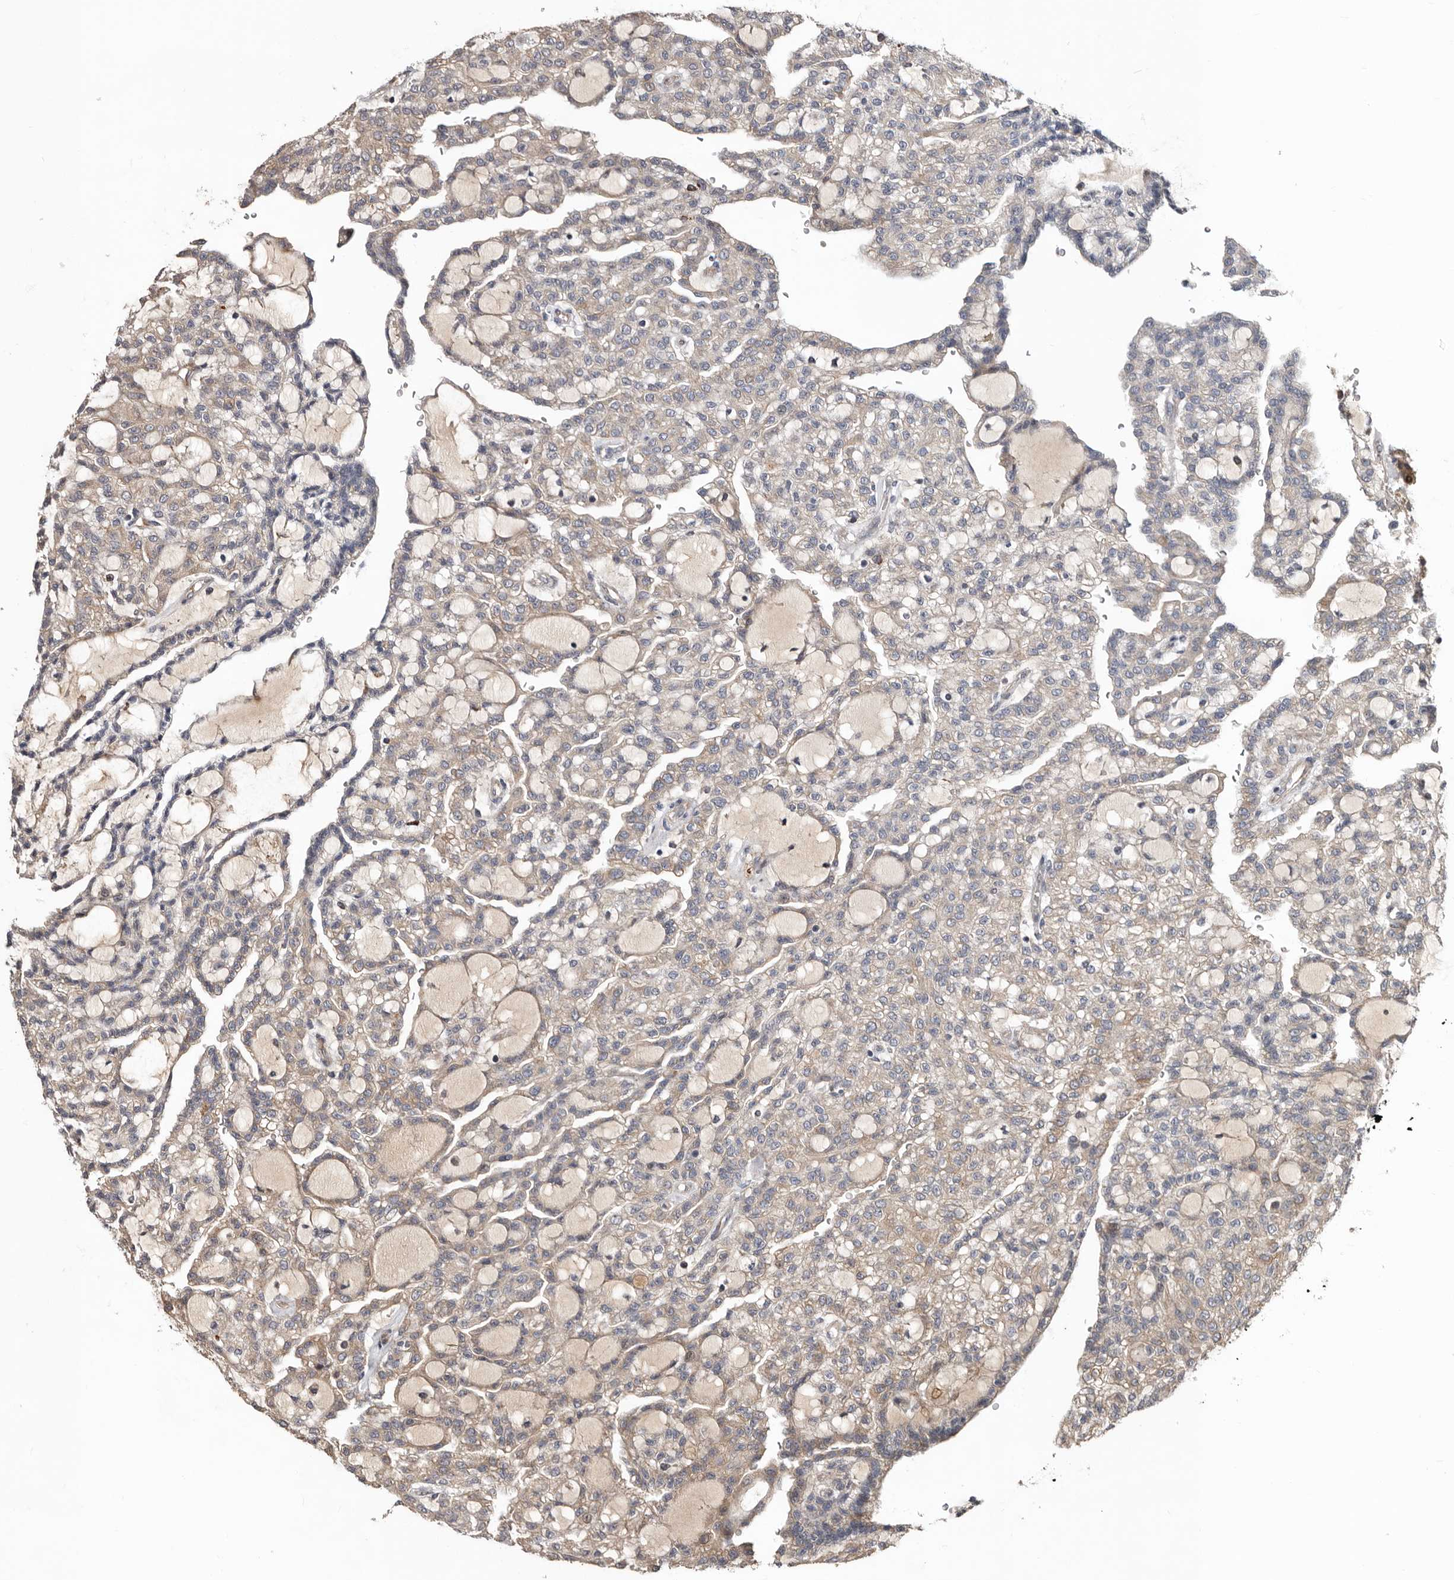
{"staining": {"intensity": "weak", "quantity": "25%-75%", "location": "cytoplasmic/membranous"}, "tissue": "renal cancer", "cell_type": "Tumor cells", "image_type": "cancer", "snomed": [{"axis": "morphology", "description": "Adenocarcinoma, NOS"}, {"axis": "topography", "description": "Kidney"}], "caption": "Renal cancer tissue displays weak cytoplasmic/membranous staining in approximately 25%-75% of tumor cells (DAB = brown stain, brightfield microscopy at high magnification).", "gene": "WEE2", "patient": {"sex": "male", "age": 63}}